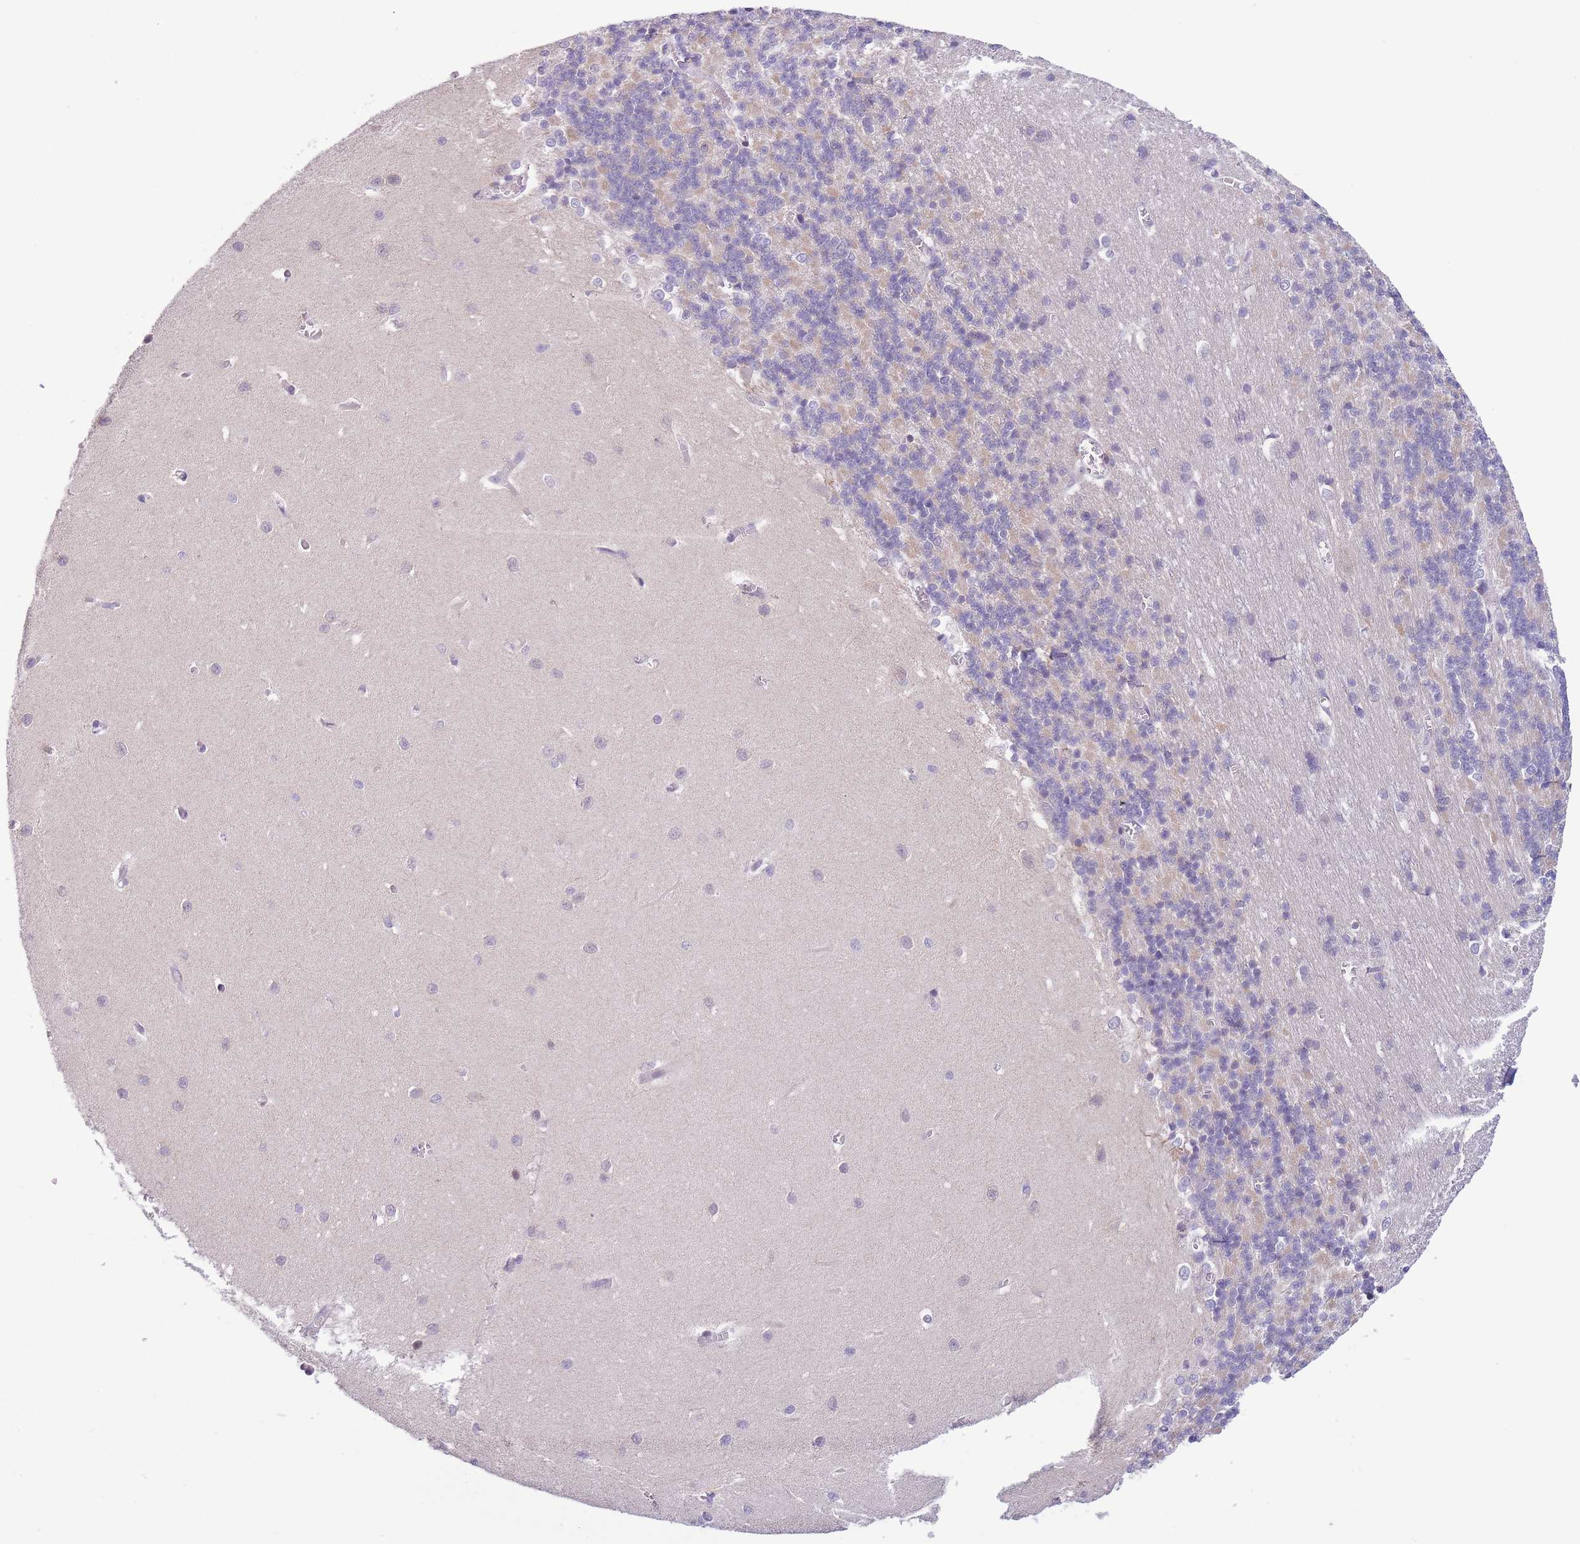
{"staining": {"intensity": "negative", "quantity": "none", "location": "none"}, "tissue": "cerebellum", "cell_type": "Cells in granular layer", "image_type": "normal", "snomed": [{"axis": "morphology", "description": "Normal tissue, NOS"}, {"axis": "topography", "description": "Cerebellum"}], "caption": "IHC image of normal cerebellum stained for a protein (brown), which shows no staining in cells in granular layer. (DAB IHC with hematoxylin counter stain).", "gene": "C9orf152", "patient": {"sex": "male", "age": 37}}